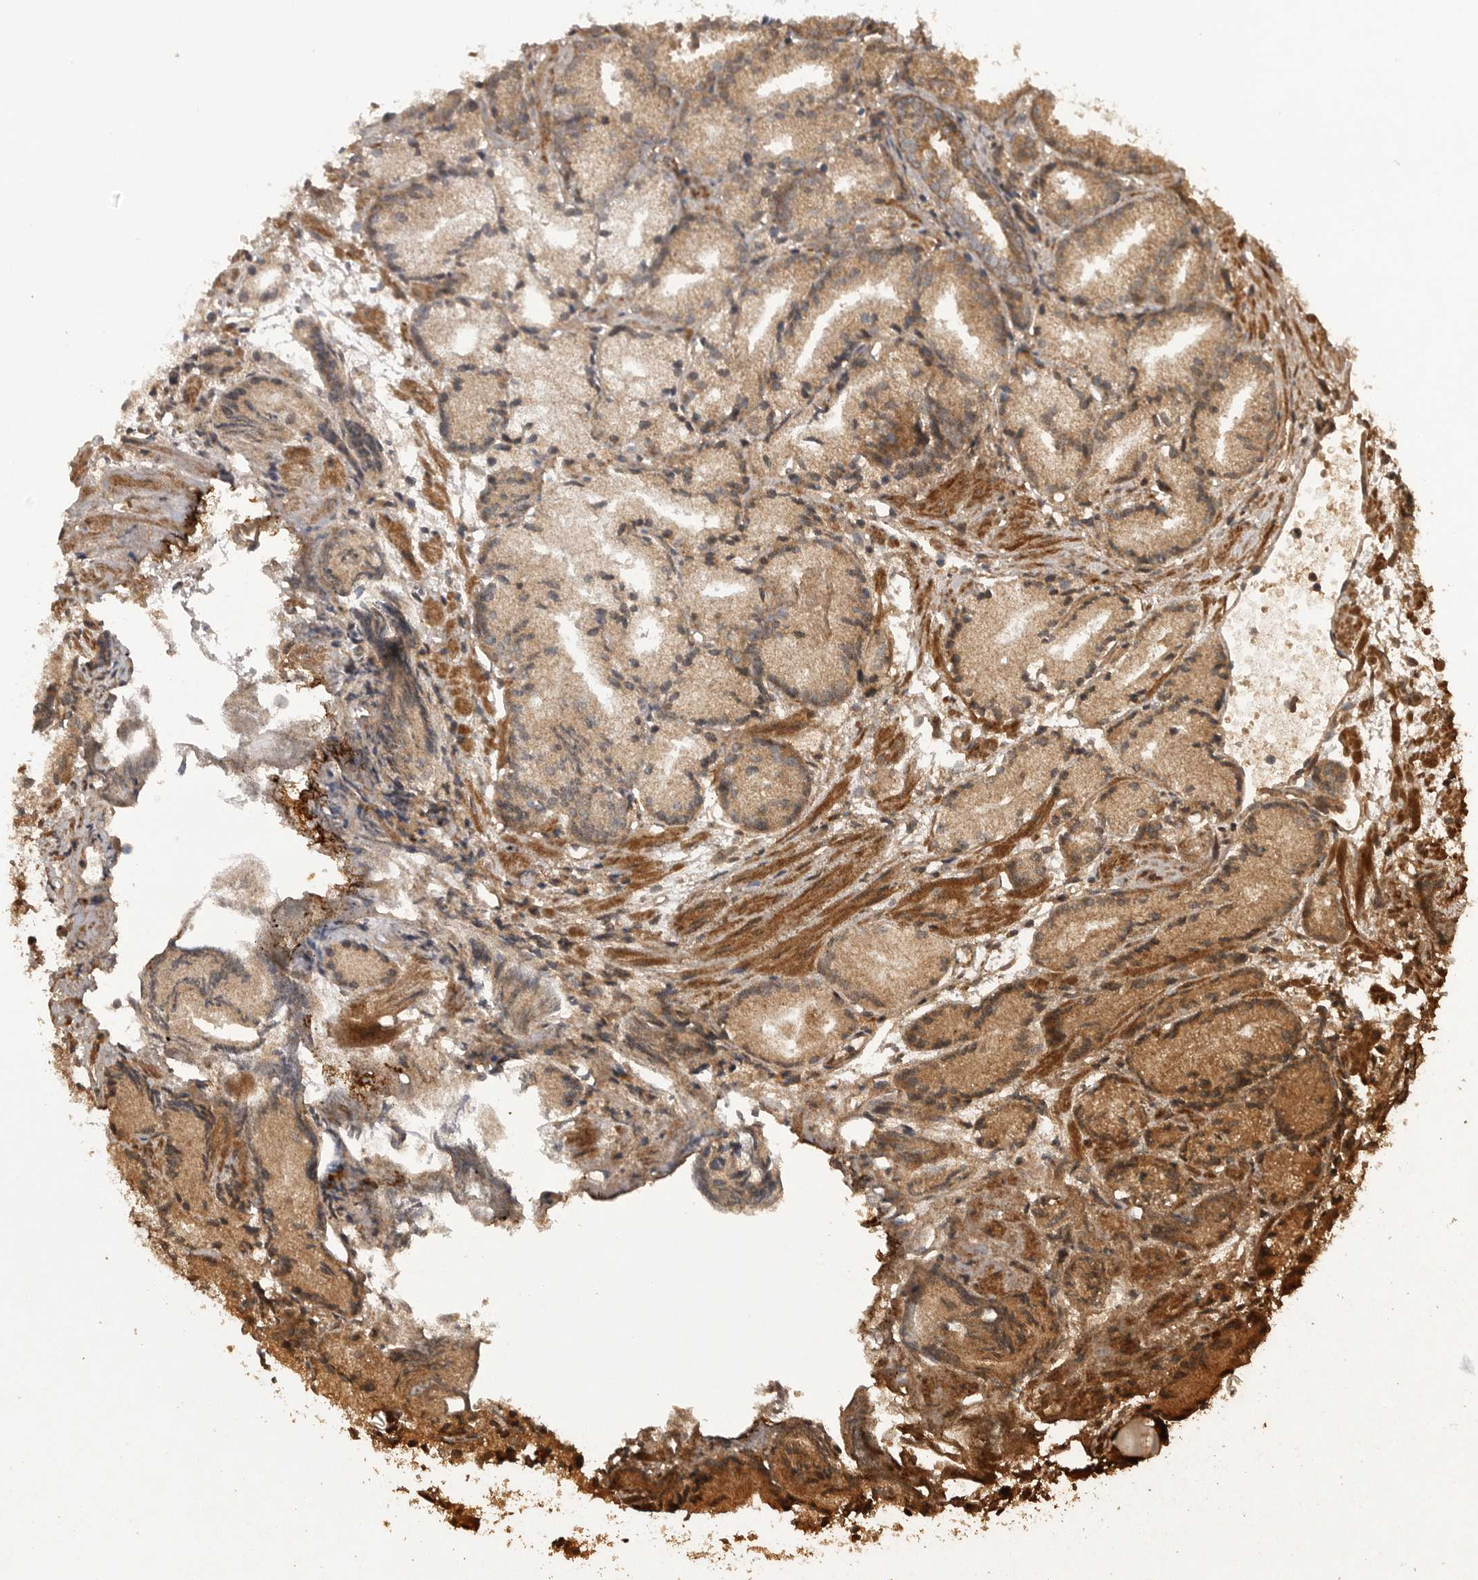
{"staining": {"intensity": "moderate", "quantity": ">75%", "location": "cytoplasmic/membranous"}, "tissue": "prostate cancer", "cell_type": "Tumor cells", "image_type": "cancer", "snomed": [{"axis": "morphology", "description": "Adenocarcinoma, Low grade"}, {"axis": "topography", "description": "Prostate"}], "caption": "Prostate cancer stained for a protein exhibits moderate cytoplasmic/membranous positivity in tumor cells.", "gene": "PRDX4", "patient": {"sex": "male", "age": 88}}